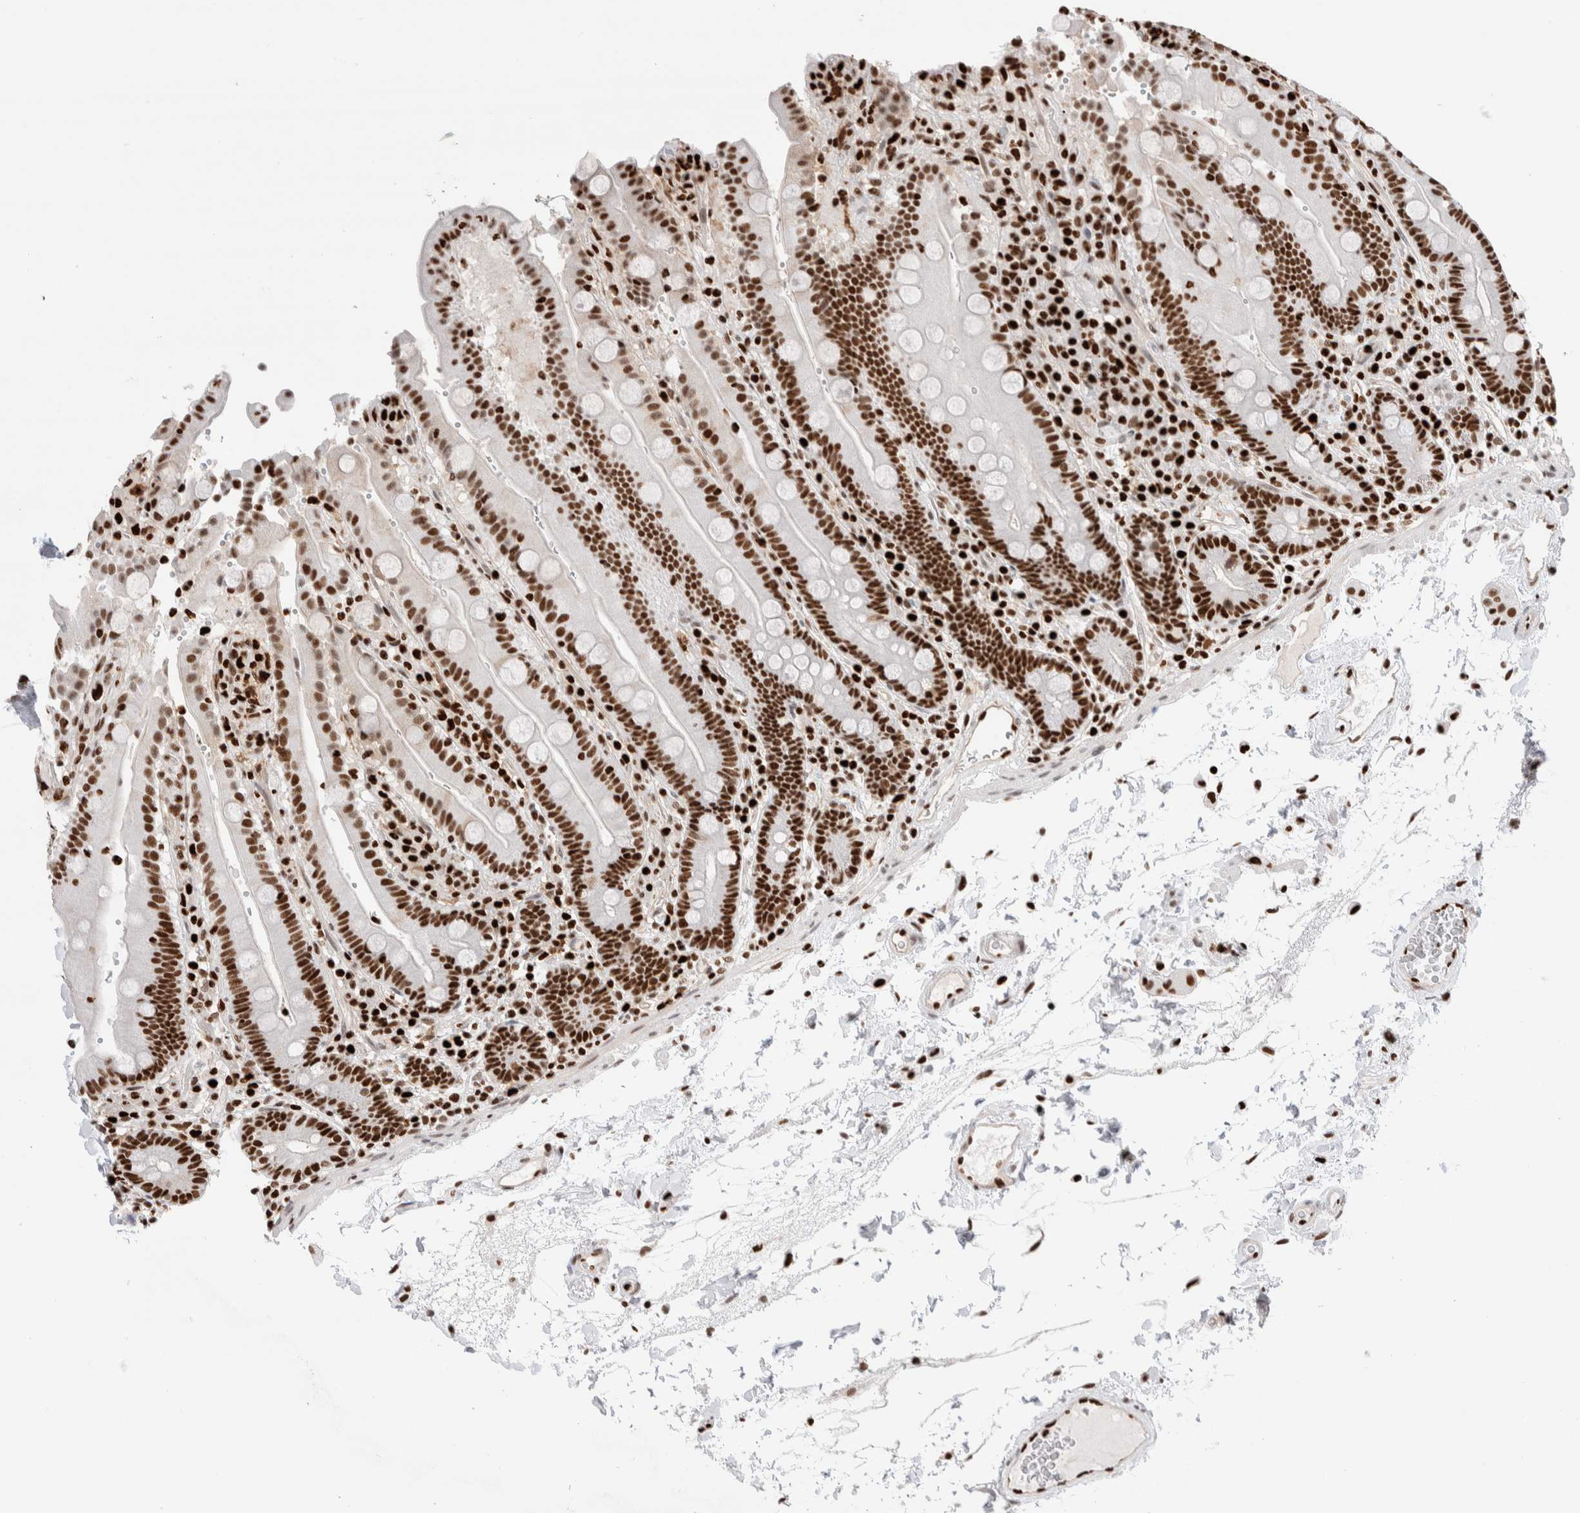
{"staining": {"intensity": "strong", "quantity": ">75%", "location": "nuclear"}, "tissue": "duodenum", "cell_type": "Glandular cells", "image_type": "normal", "snomed": [{"axis": "morphology", "description": "Normal tissue, NOS"}, {"axis": "topography", "description": "Small intestine, NOS"}], "caption": "Human duodenum stained with a brown dye displays strong nuclear positive staining in about >75% of glandular cells.", "gene": "C17orf49", "patient": {"sex": "female", "age": 71}}